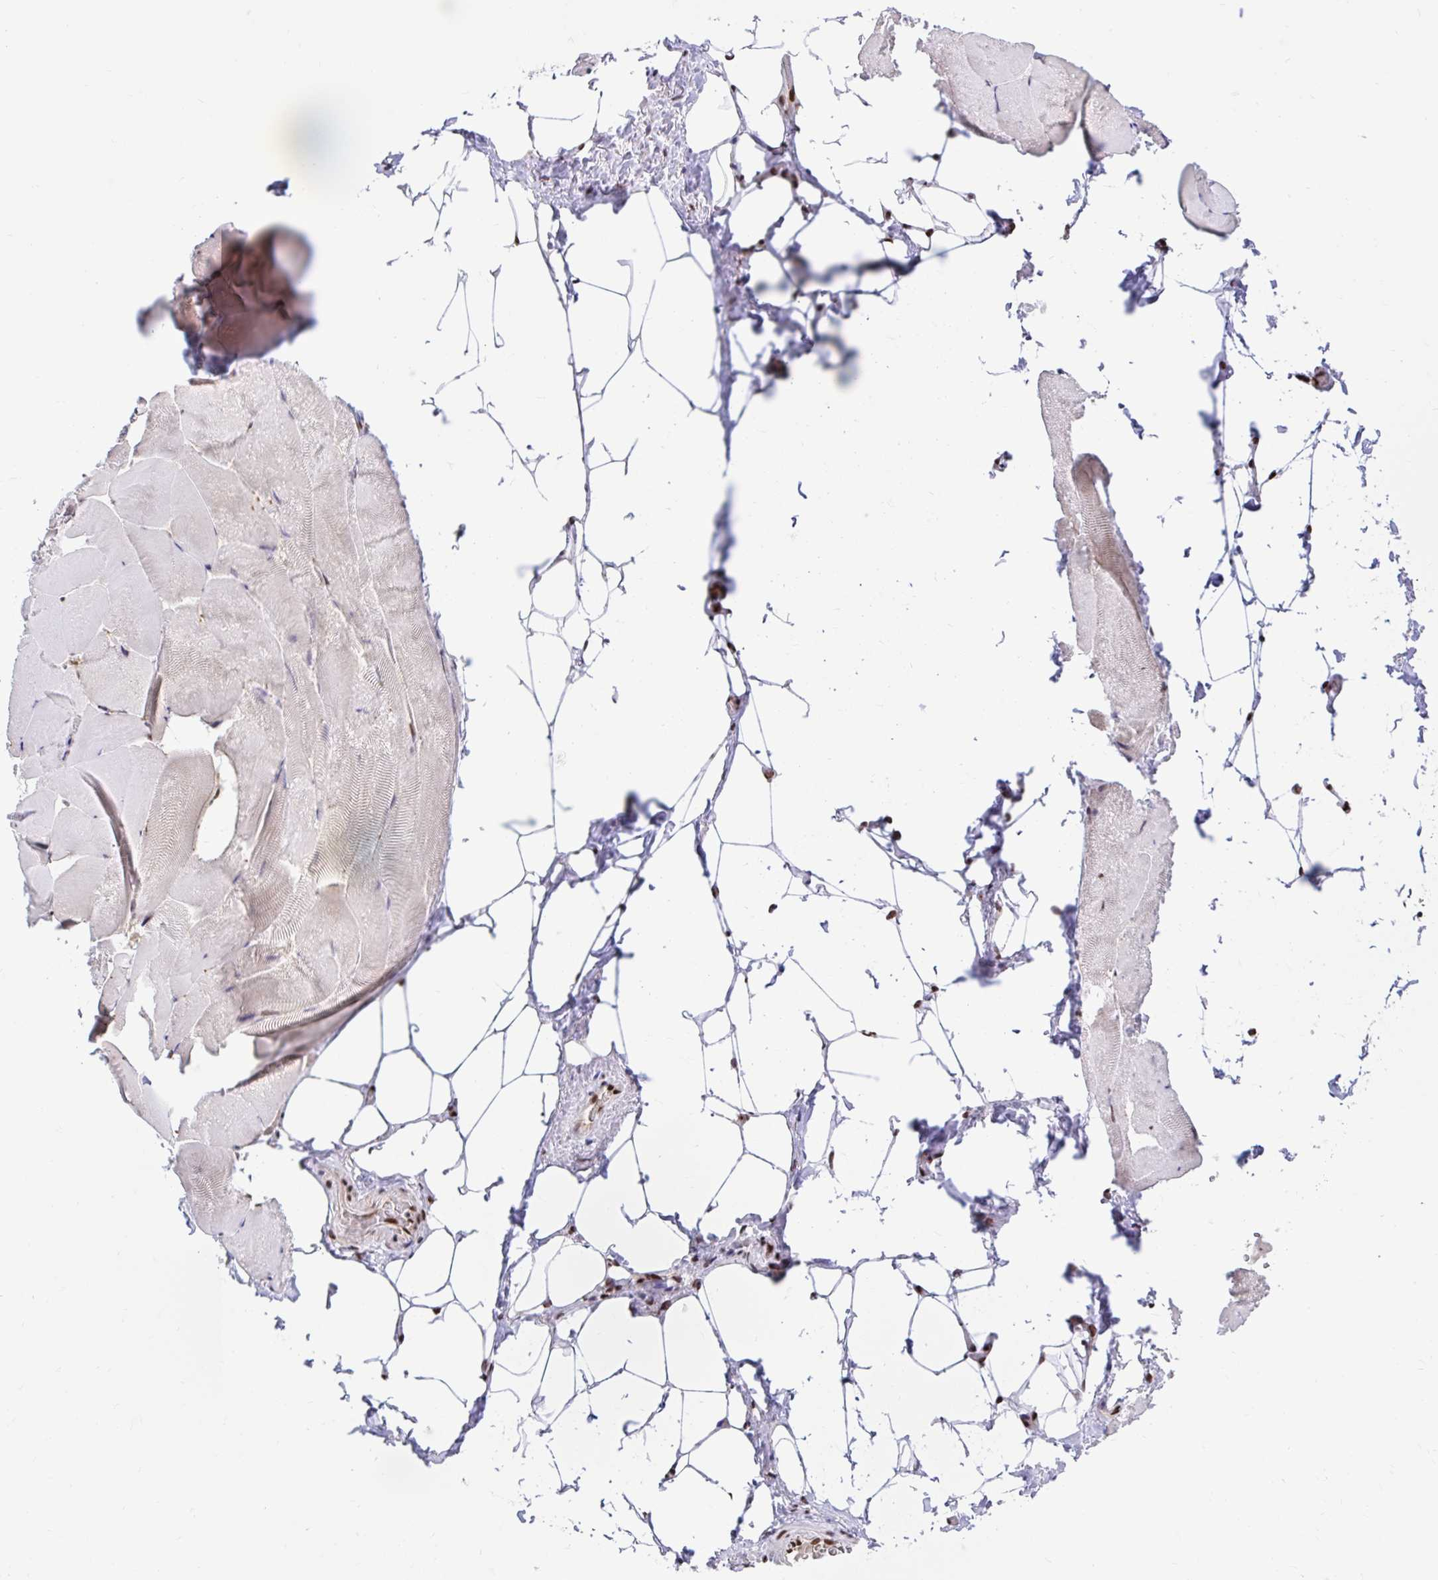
{"staining": {"intensity": "moderate", "quantity": ">75%", "location": "nuclear"}, "tissue": "skeletal muscle", "cell_type": "Myocytes", "image_type": "normal", "snomed": [{"axis": "morphology", "description": "Normal tissue, NOS"}, {"axis": "topography", "description": "Skeletal muscle"}], "caption": "Unremarkable skeletal muscle shows moderate nuclear expression in about >75% of myocytes, visualized by immunohistochemistry.", "gene": "ABCA9", "patient": {"sex": "female", "age": 64}}